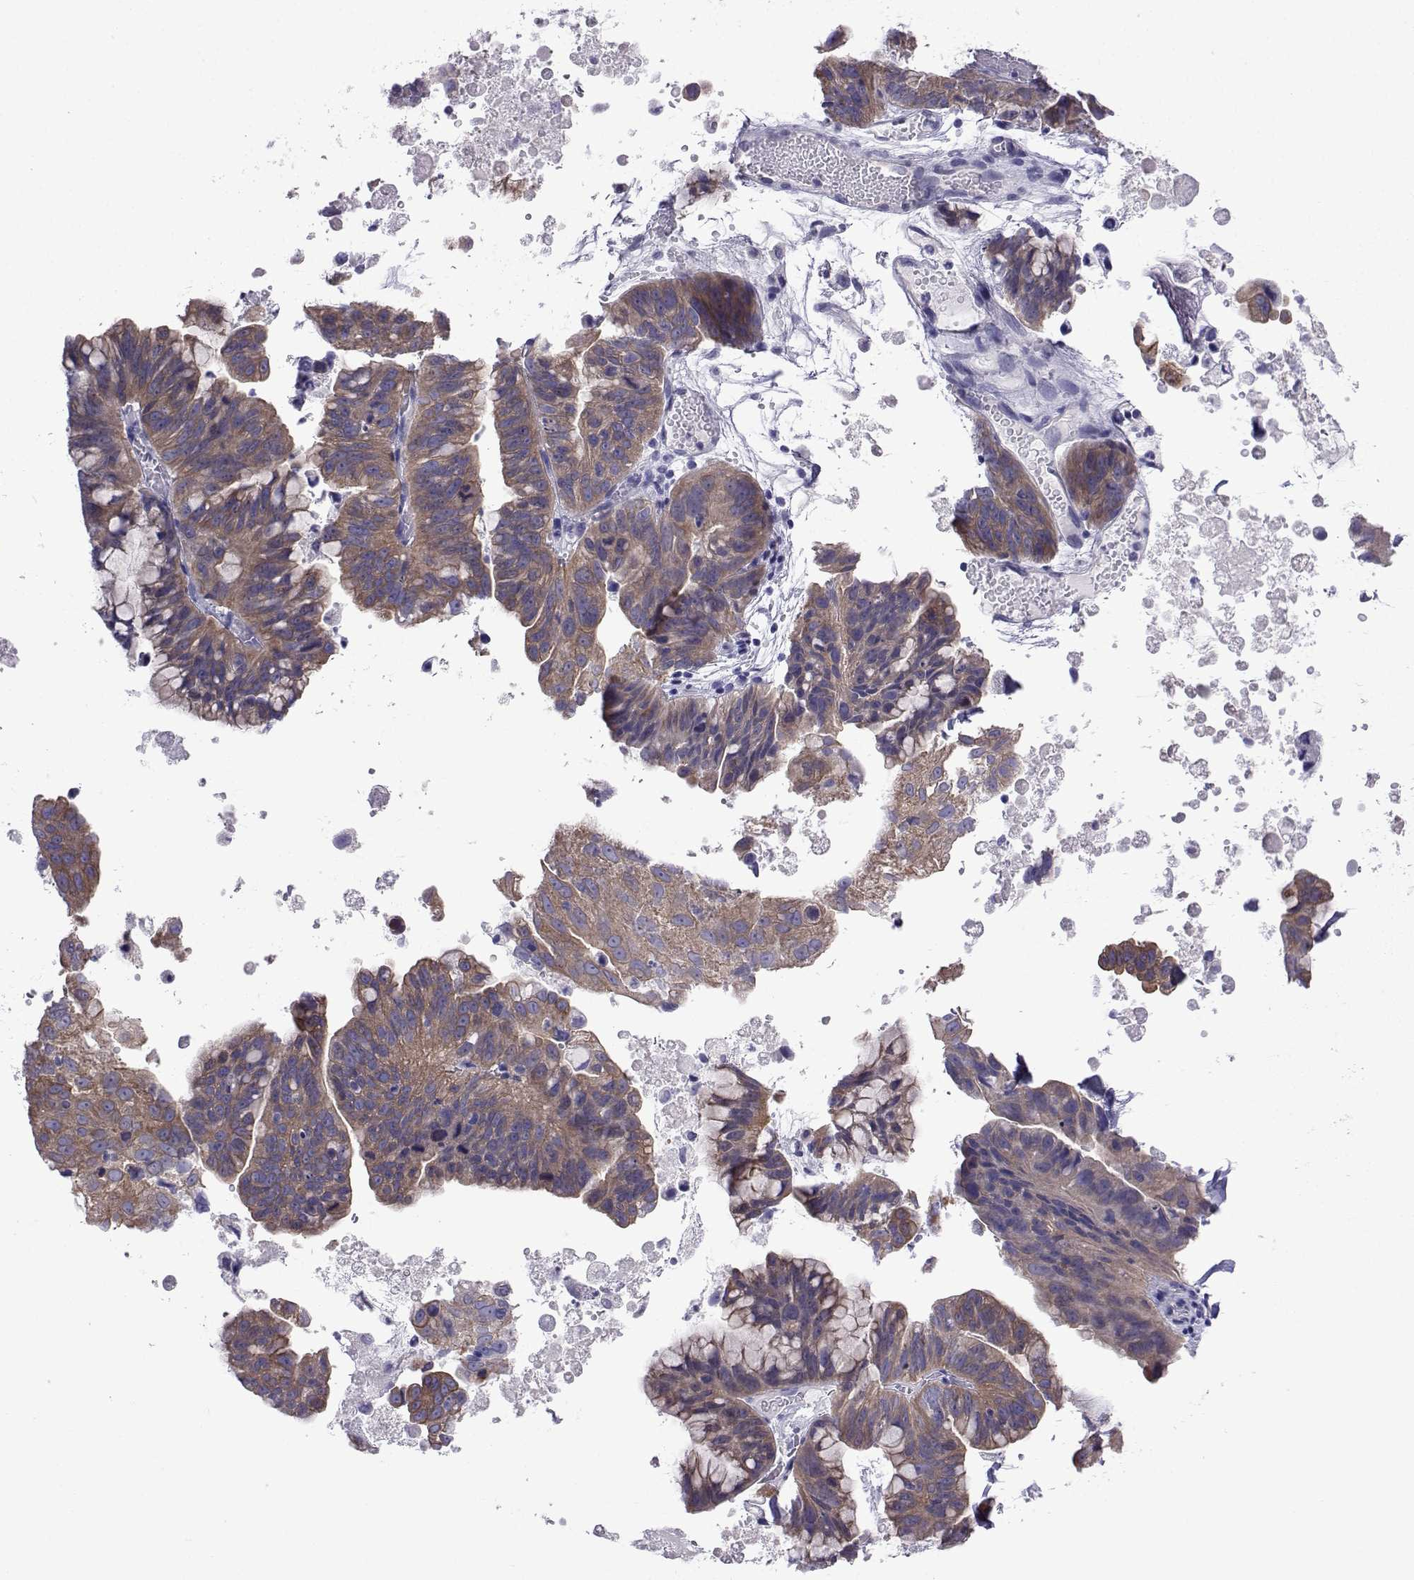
{"staining": {"intensity": "moderate", "quantity": "25%-75%", "location": "cytoplasmic/membranous"}, "tissue": "ovarian cancer", "cell_type": "Tumor cells", "image_type": "cancer", "snomed": [{"axis": "morphology", "description": "Cystadenocarcinoma, mucinous, NOS"}, {"axis": "topography", "description": "Ovary"}], "caption": "An immunohistochemistry image of tumor tissue is shown. Protein staining in brown labels moderate cytoplasmic/membranous positivity in ovarian mucinous cystadenocarcinoma within tumor cells.", "gene": "COL22A1", "patient": {"sex": "female", "age": 76}}